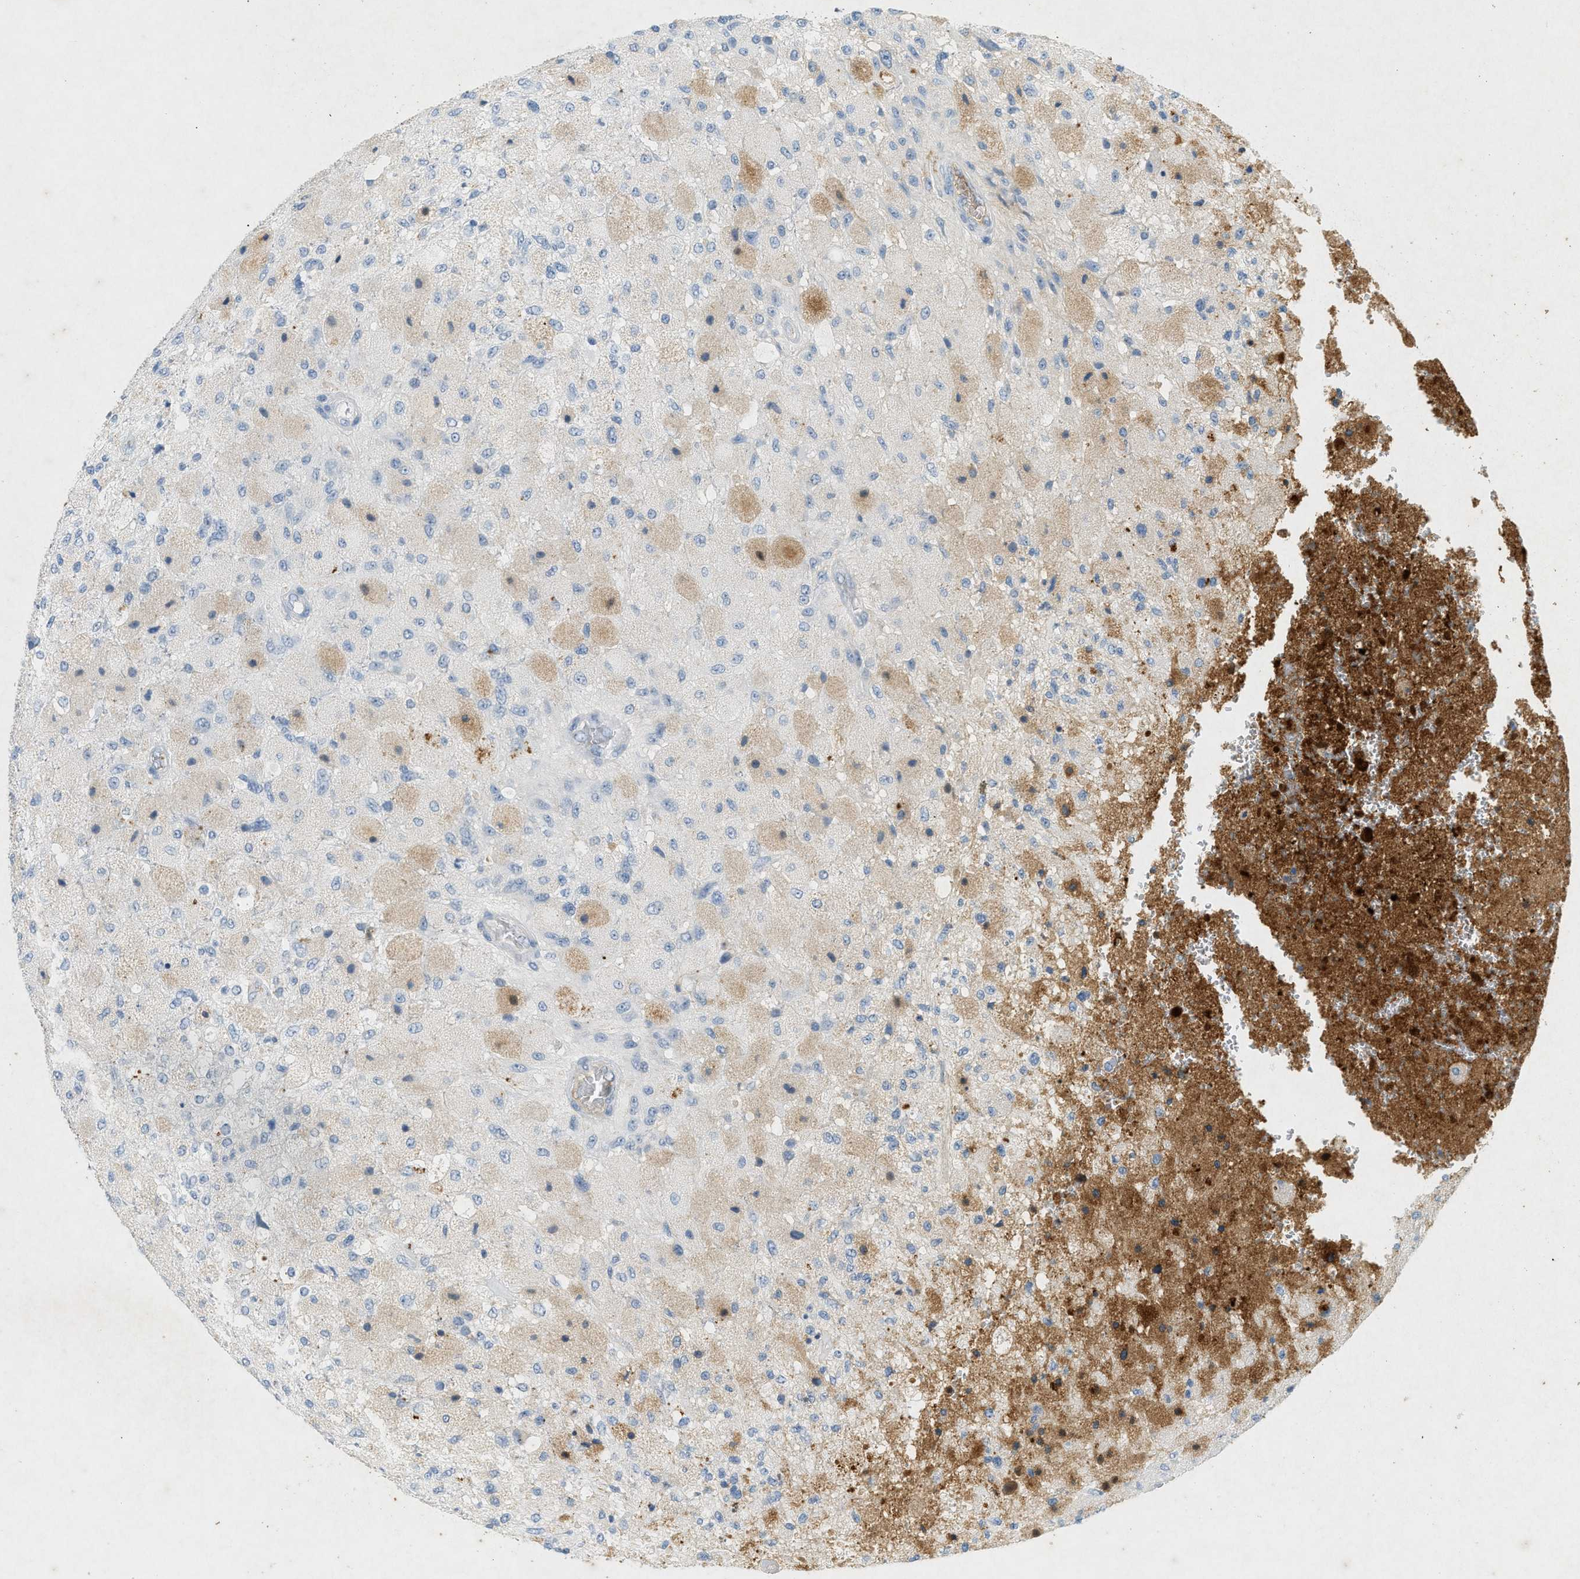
{"staining": {"intensity": "weak", "quantity": "25%-75%", "location": "cytoplasmic/membranous"}, "tissue": "glioma", "cell_type": "Tumor cells", "image_type": "cancer", "snomed": [{"axis": "morphology", "description": "Normal tissue, NOS"}, {"axis": "morphology", "description": "Glioma, malignant, High grade"}, {"axis": "topography", "description": "Cerebral cortex"}], "caption": "DAB immunohistochemical staining of glioma demonstrates weak cytoplasmic/membranous protein staining in about 25%-75% of tumor cells. (brown staining indicates protein expression, while blue staining denotes nuclei).", "gene": "F2", "patient": {"sex": "male", "age": 77}}